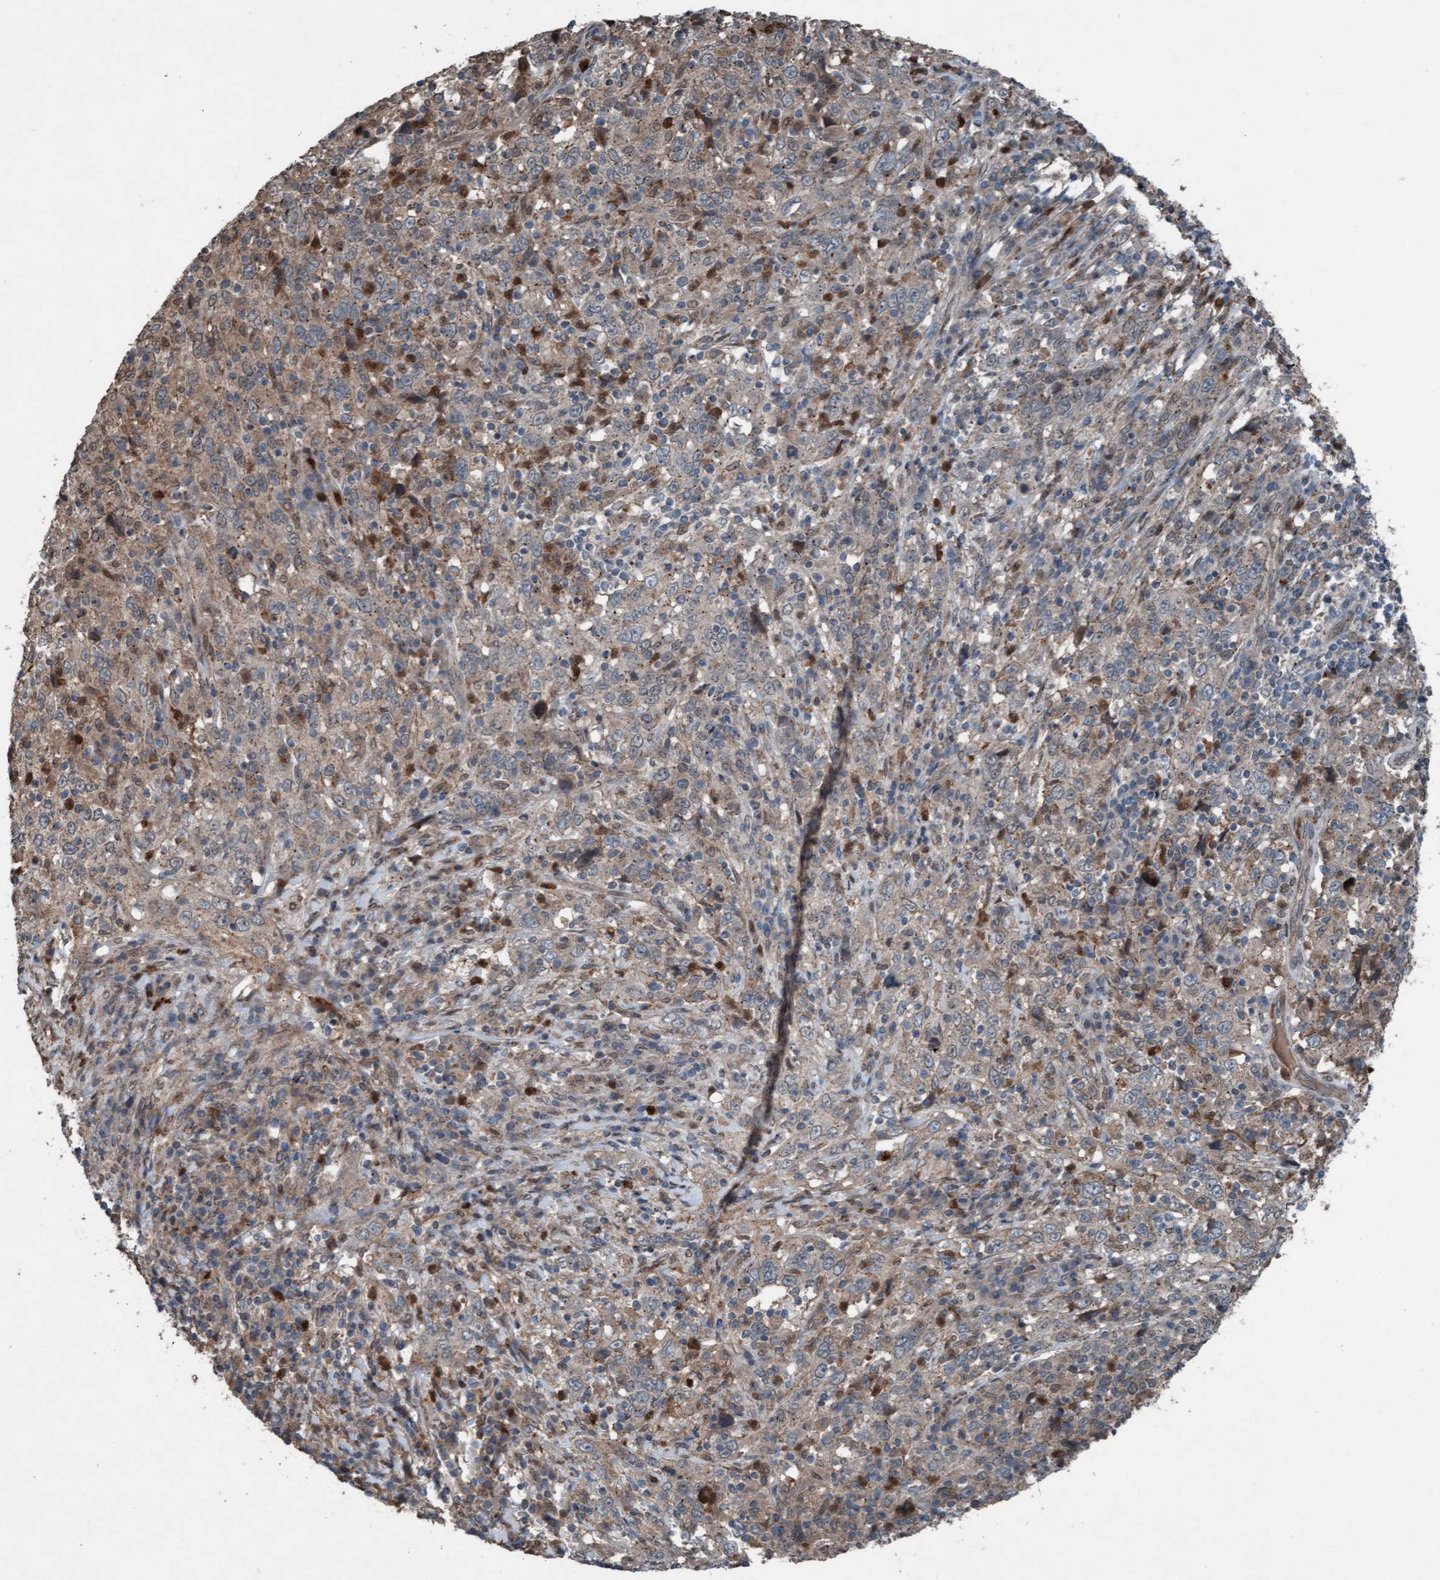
{"staining": {"intensity": "weak", "quantity": ">75%", "location": "cytoplasmic/membranous"}, "tissue": "cervical cancer", "cell_type": "Tumor cells", "image_type": "cancer", "snomed": [{"axis": "morphology", "description": "Squamous cell carcinoma, NOS"}, {"axis": "topography", "description": "Cervix"}], "caption": "Brown immunohistochemical staining in cervical squamous cell carcinoma shows weak cytoplasmic/membranous staining in about >75% of tumor cells.", "gene": "PLXNB2", "patient": {"sex": "female", "age": 46}}